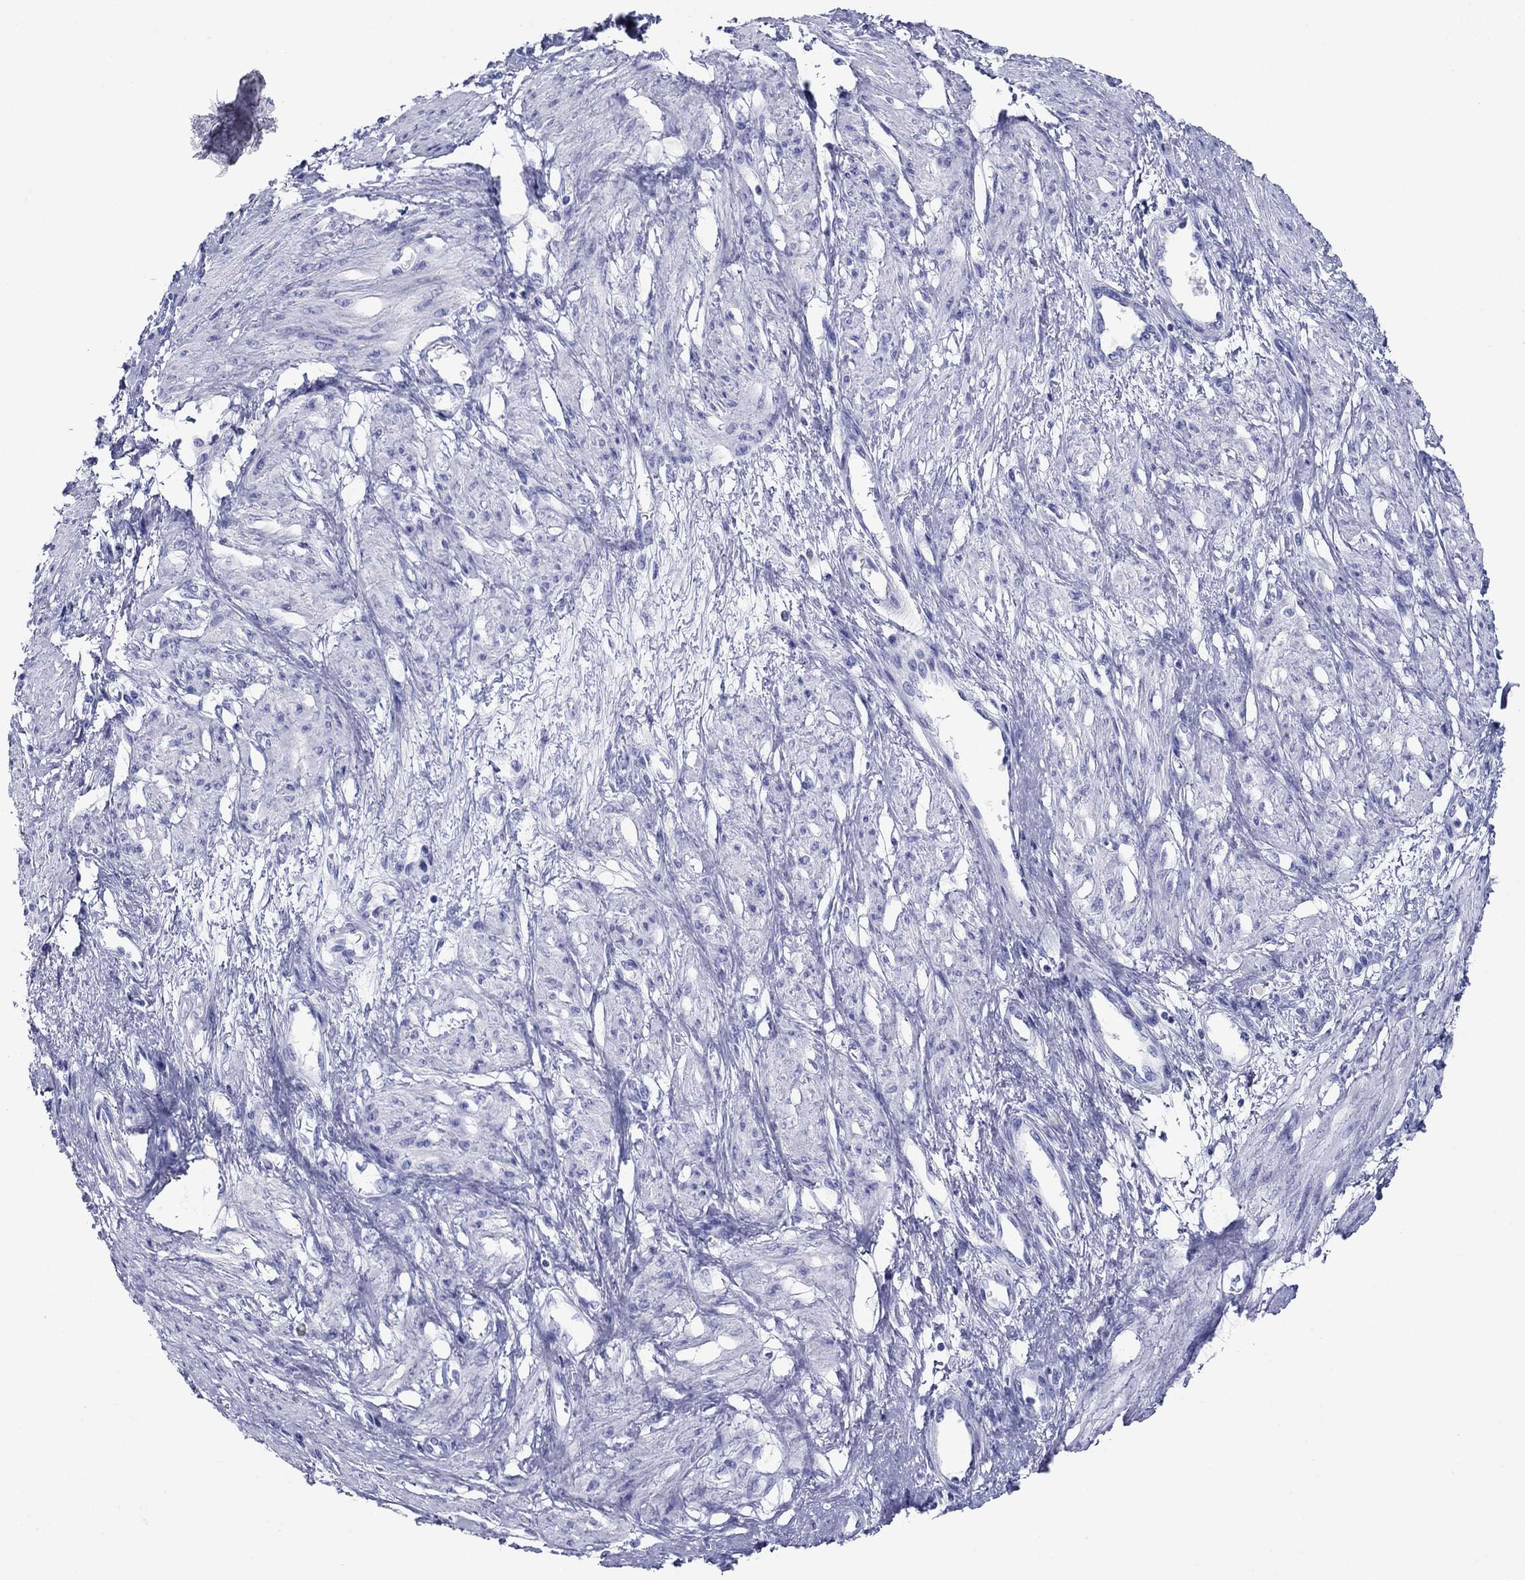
{"staining": {"intensity": "negative", "quantity": "none", "location": "none"}, "tissue": "smooth muscle", "cell_type": "Smooth muscle cells", "image_type": "normal", "snomed": [{"axis": "morphology", "description": "Normal tissue, NOS"}, {"axis": "topography", "description": "Smooth muscle"}, {"axis": "topography", "description": "Uterus"}], "caption": "Smooth muscle stained for a protein using immunohistochemistry demonstrates no staining smooth muscle cells.", "gene": "ATP4A", "patient": {"sex": "female", "age": 39}}